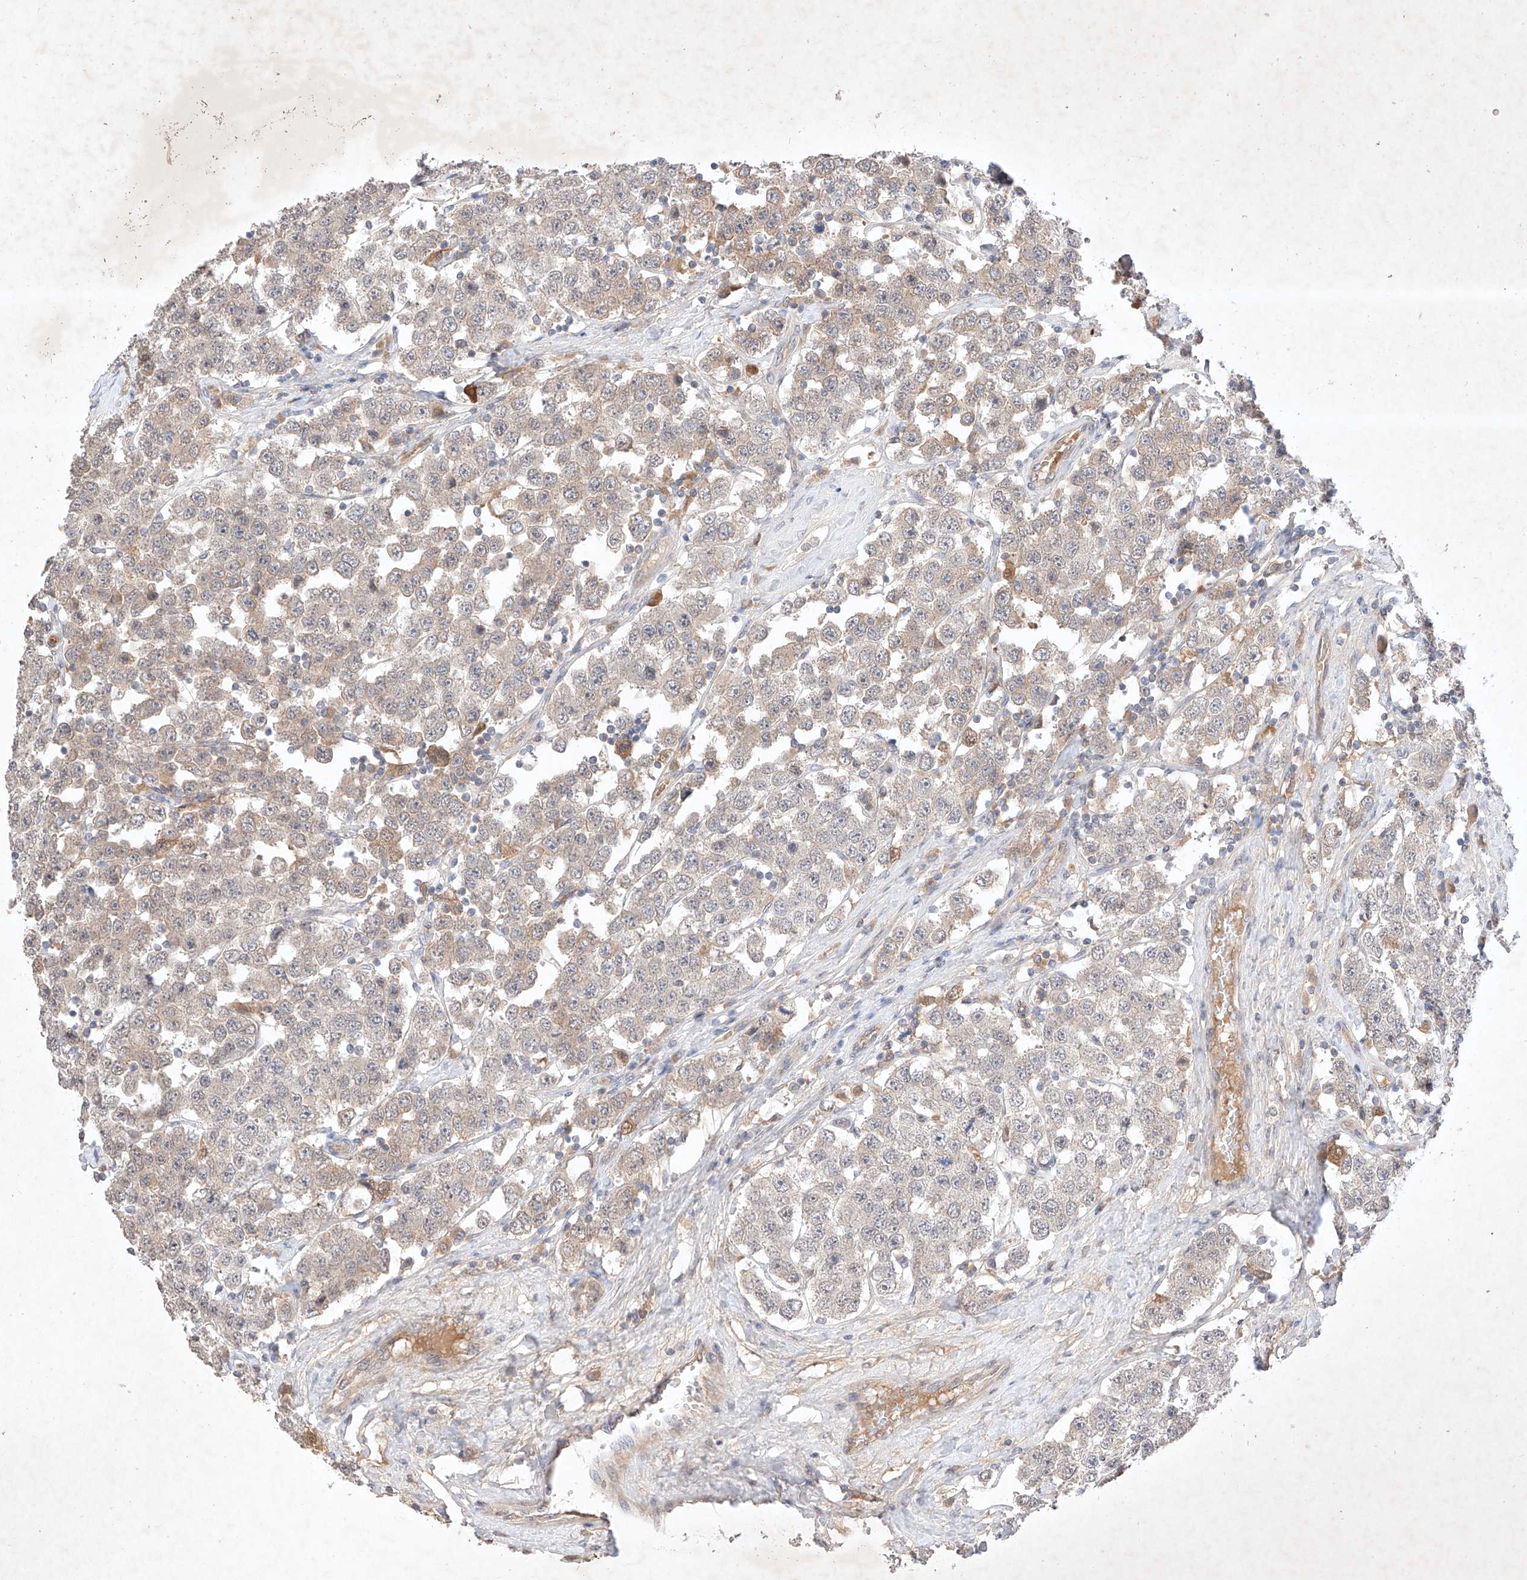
{"staining": {"intensity": "weak", "quantity": "25%-75%", "location": "cytoplasmic/membranous"}, "tissue": "testis cancer", "cell_type": "Tumor cells", "image_type": "cancer", "snomed": [{"axis": "morphology", "description": "Seminoma, NOS"}, {"axis": "topography", "description": "Testis"}], "caption": "Brown immunohistochemical staining in human testis cancer (seminoma) reveals weak cytoplasmic/membranous expression in about 25%-75% of tumor cells.", "gene": "ZNF124", "patient": {"sex": "male", "age": 28}}